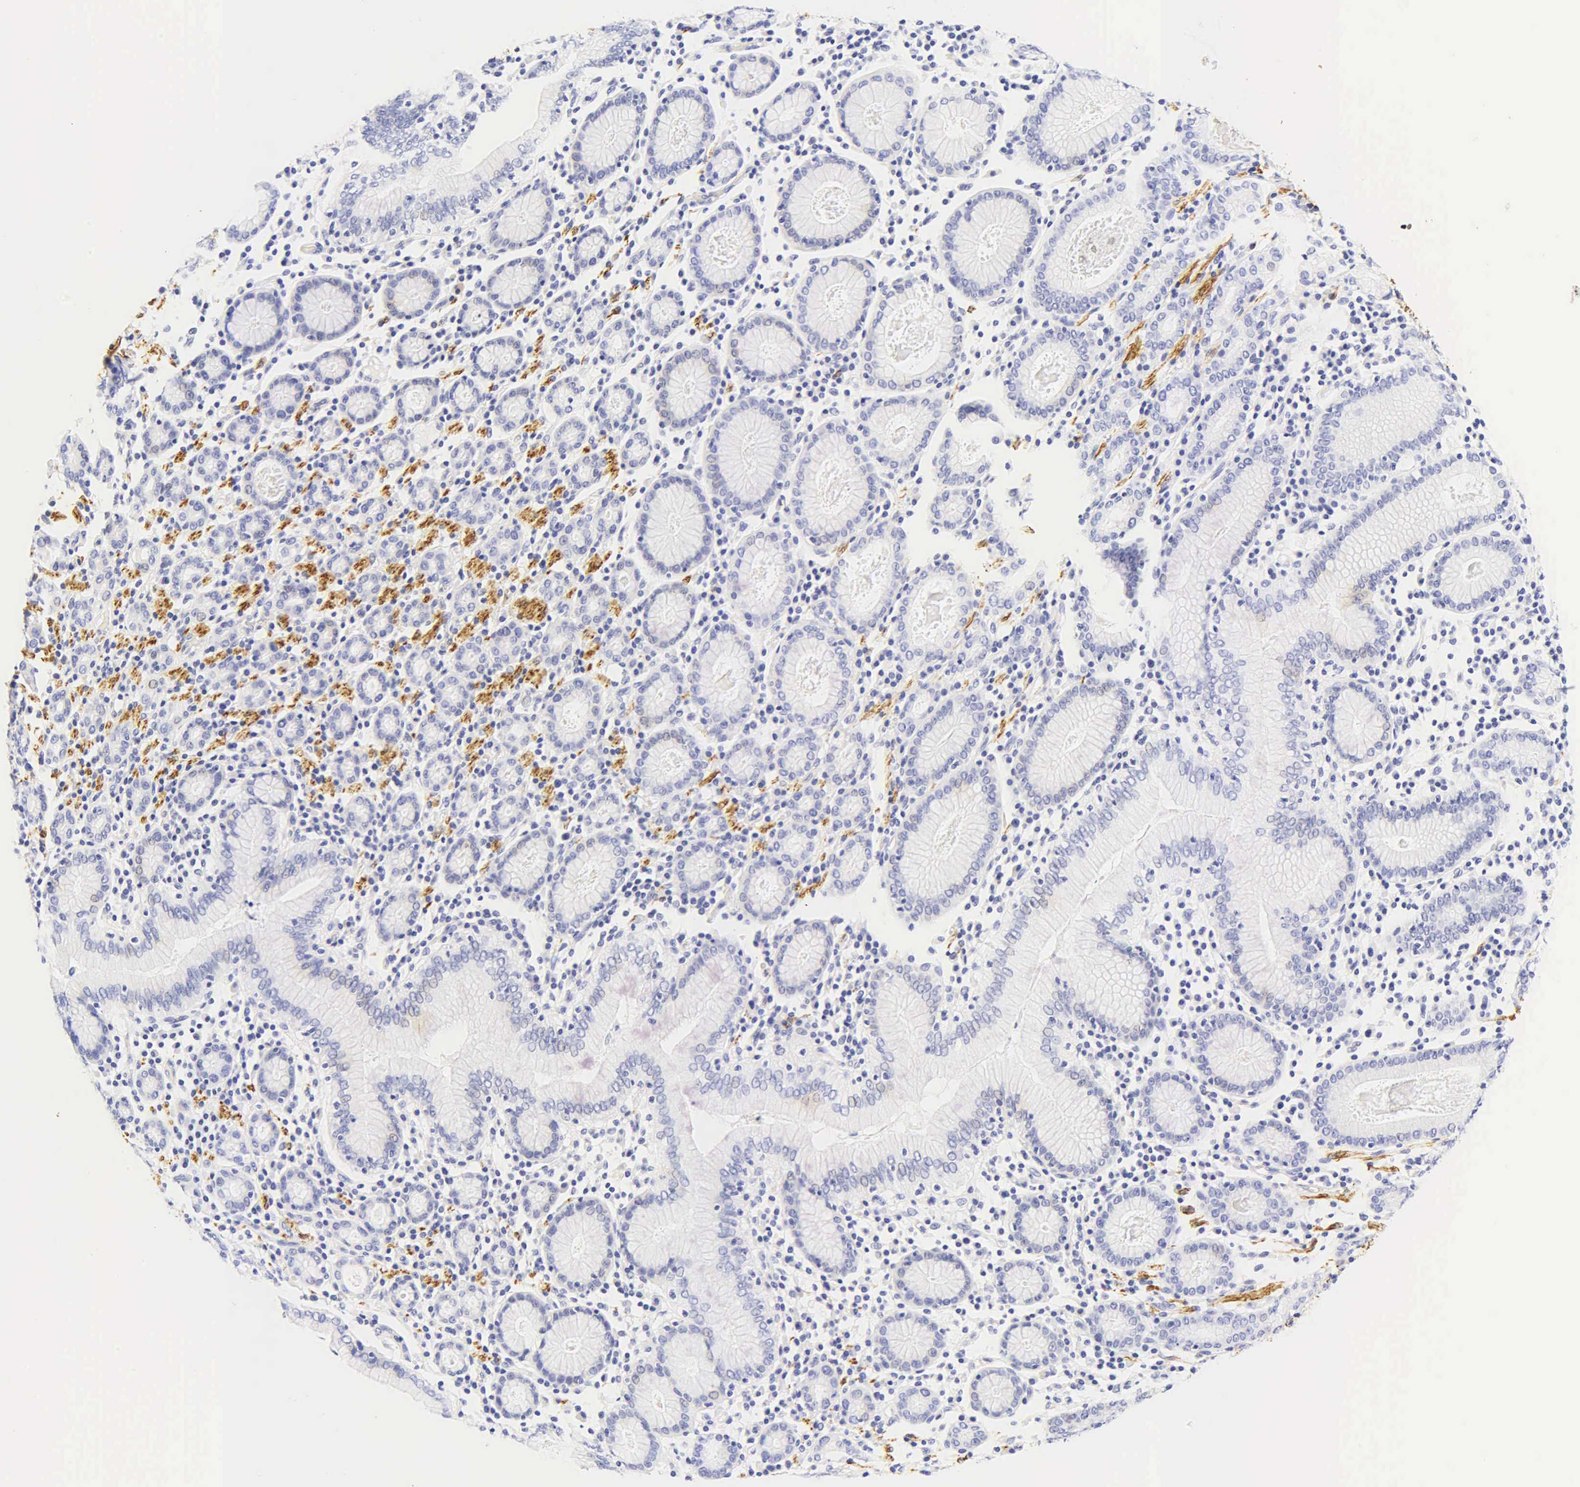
{"staining": {"intensity": "negative", "quantity": "none", "location": "none"}, "tissue": "stomach cancer", "cell_type": "Tumor cells", "image_type": "cancer", "snomed": [{"axis": "morphology", "description": "Adenocarcinoma, NOS"}, {"axis": "topography", "description": "Stomach, lower"}], "caption": "Immunohistochemical staining of human adenocarcinoma (stomach) demonstrates no significant expression in tumor cells.", "gene": "DES", "patient": {"sex": "male", "age": 88}}